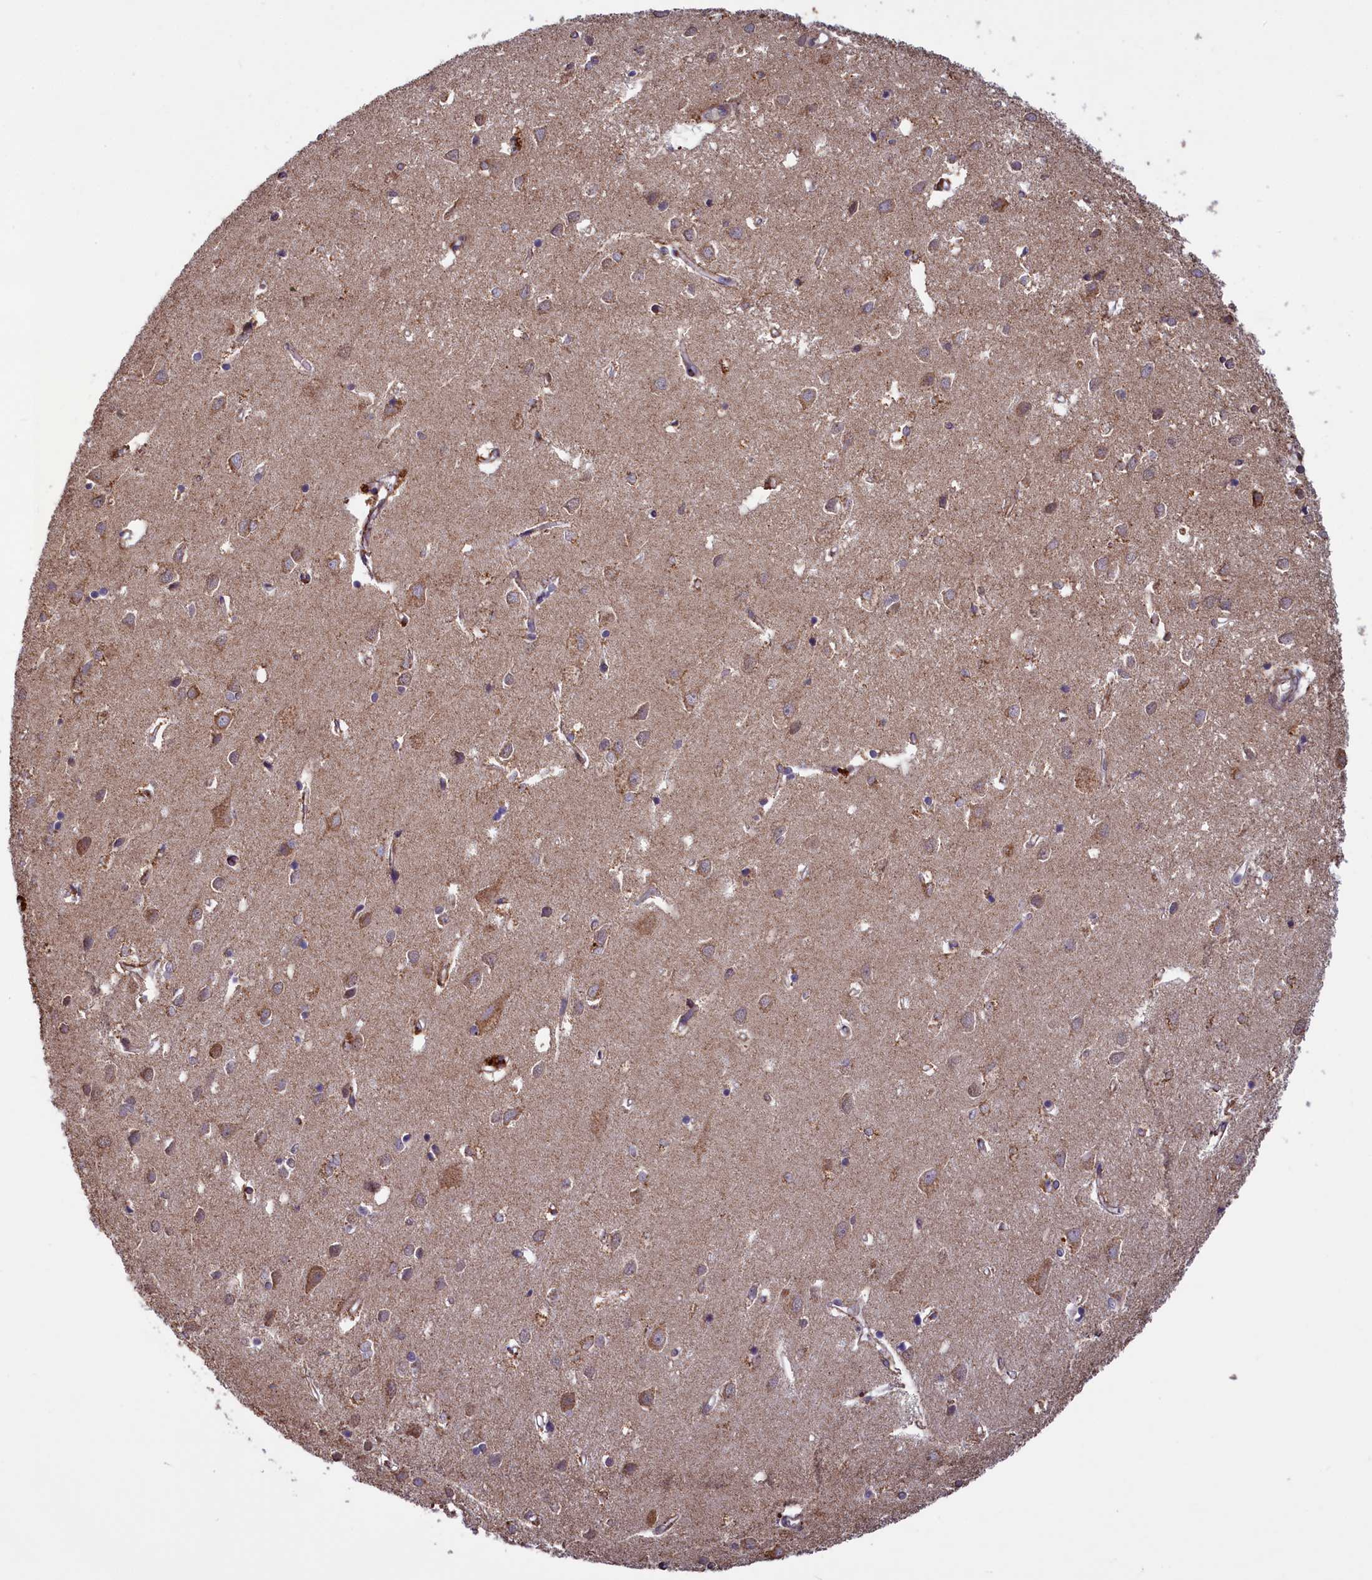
{"staining": {"intensity": "weak", "quantity": ">75%", "location": "cytoplasmic/membranous"}, "tissue": "cerebral cortex", "cell_type": "Endothelial cells", "image_type": "normal", "snomed": [{"axis": "morphology", "description": "Normal tissue, NOS"}, {"axis": "topography", "description": "Cerebral cortex"}], "caption": "DAB immunohistochemical staining of benign human cerebral cortex demonstrates weak cytoplasmic/membranous protein positivity in approximately >75% of endothelial cells. (brown staining indicates protein expression, while blue staining denotes nuclei).", "gene": "ACAD8", "patient": {"sex": "female", "age": 64}}